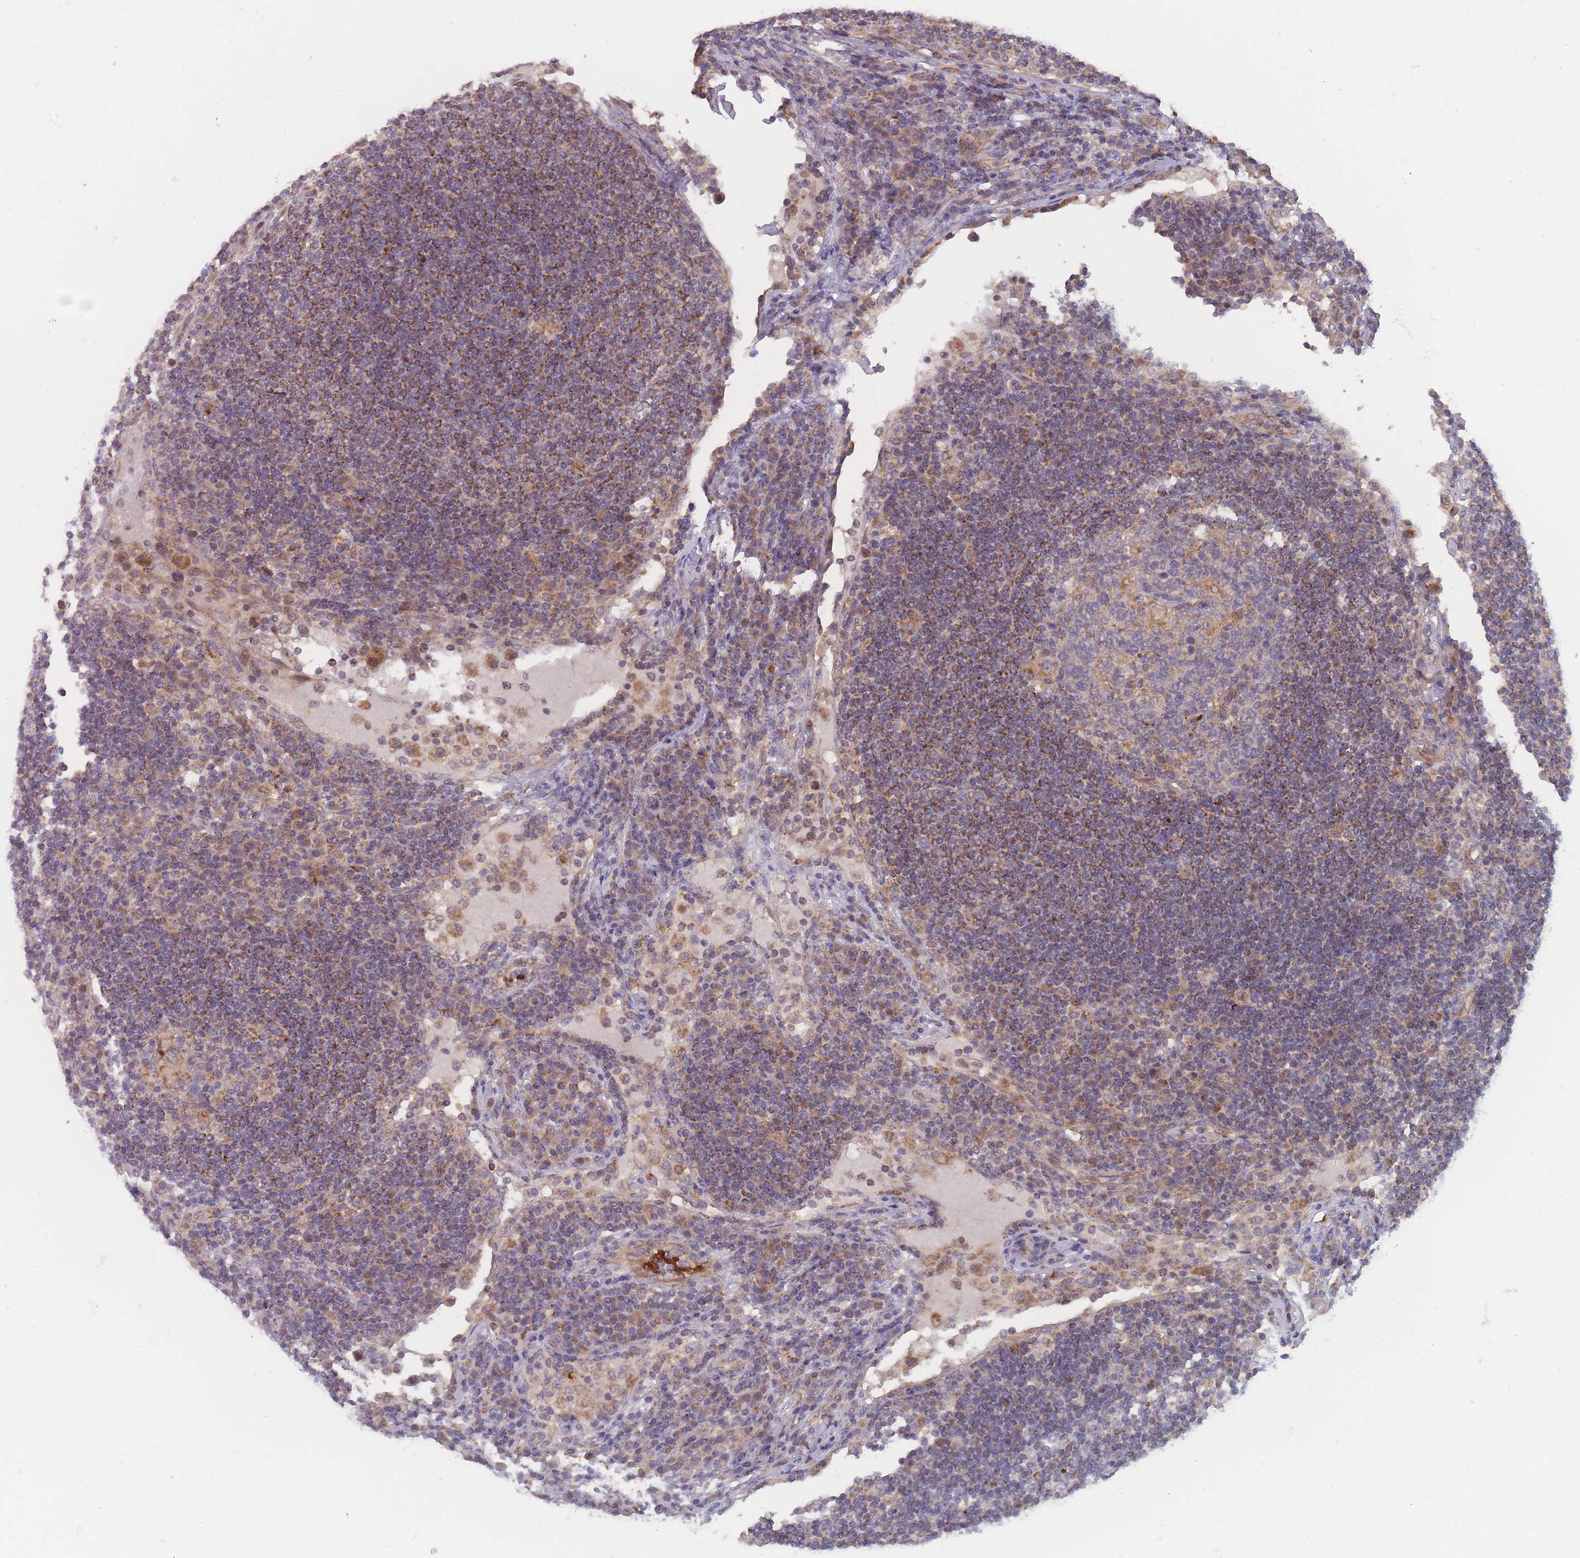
{"staining": {"intensity": "negative", "quantity": "none", "location": "none"}, "tissue": "lymph node", "cell_type": "Germinal center cells", "image_type": "normal", "snomed": [{"axis": "morphology", "description": "Normal tissue, NOS"}, {"axis": "topography", "description": "Lymph node"}], "caption": "An IHC photomicrograph of normal lymph node is shown. There is no staining in germinal center cells of lymph node. (DAB IHC visualized using brightfield microscopy, high magnification).", "gene": "SLC35B4", "patient": {"sex": "female", "age": 53}}